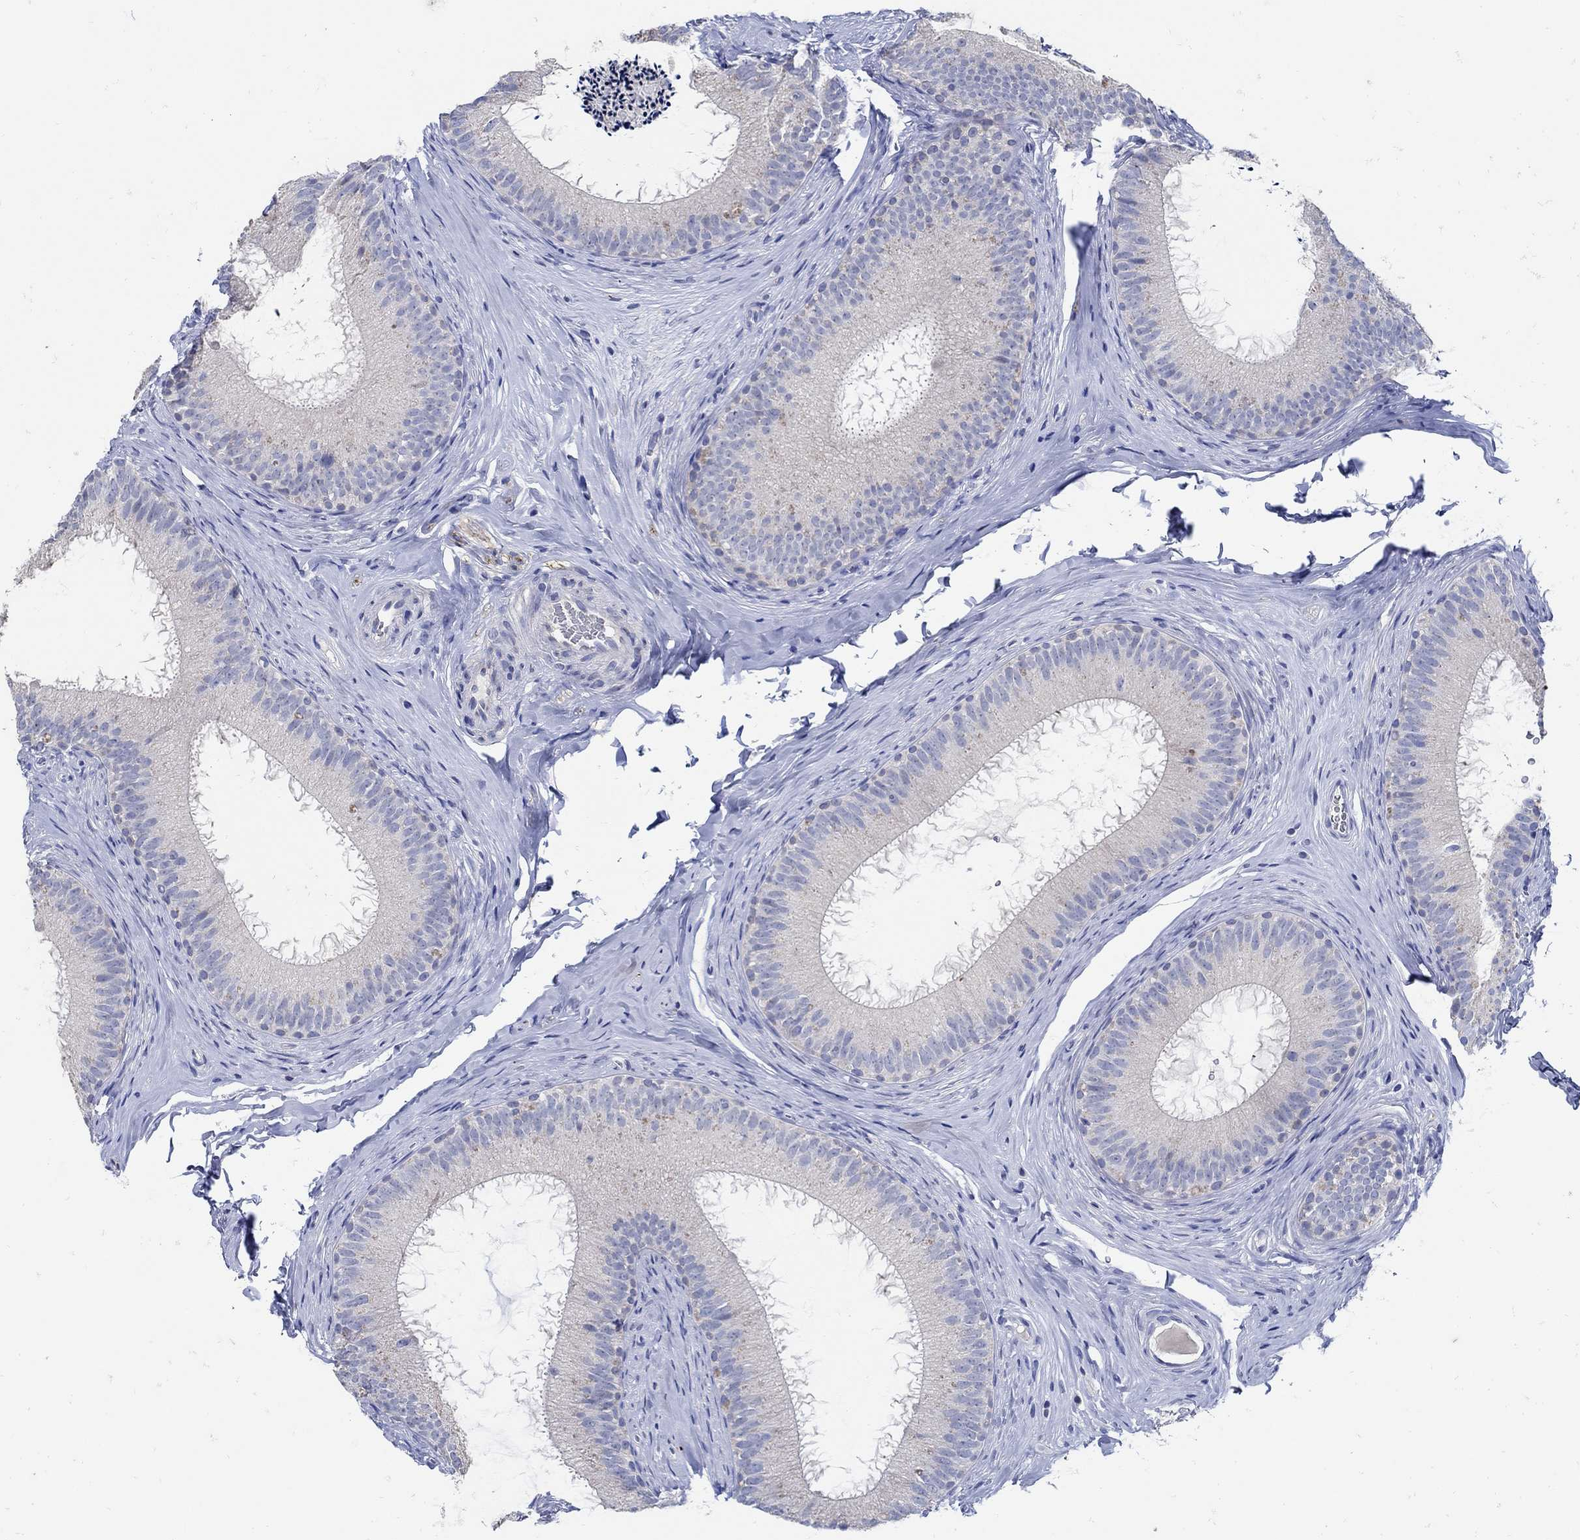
{"staining": {"intensity": "weak", "quantity": "<25%", "location": "cytoplasmic/membranous"}, "tissue": "epididymis", "cell_type": "Glandular cells", "image_type": "normal", "snomed": [{"axis": "morphology", "description": "Normal tissue, NOS"}, {"axis": "morphology", "description": "Carcinoma, Embryonal, NOS"}, {"axis": "topography", "description": "Testis"}, {"axis": "topography", "description": "Epididymis"}], "caption": "A micrograph of epididymis stained for a protein reveals no brown staining in glandular cells. (Stains: DAB (3,3'-diaminobenzidine) immunohistochemistry (IHC) with hematoxylin counter stain, Microscopy: brightfield microscopy at high magnification).", "gene": "NOS1", "patient": {"sex": "male", "age": 24}}